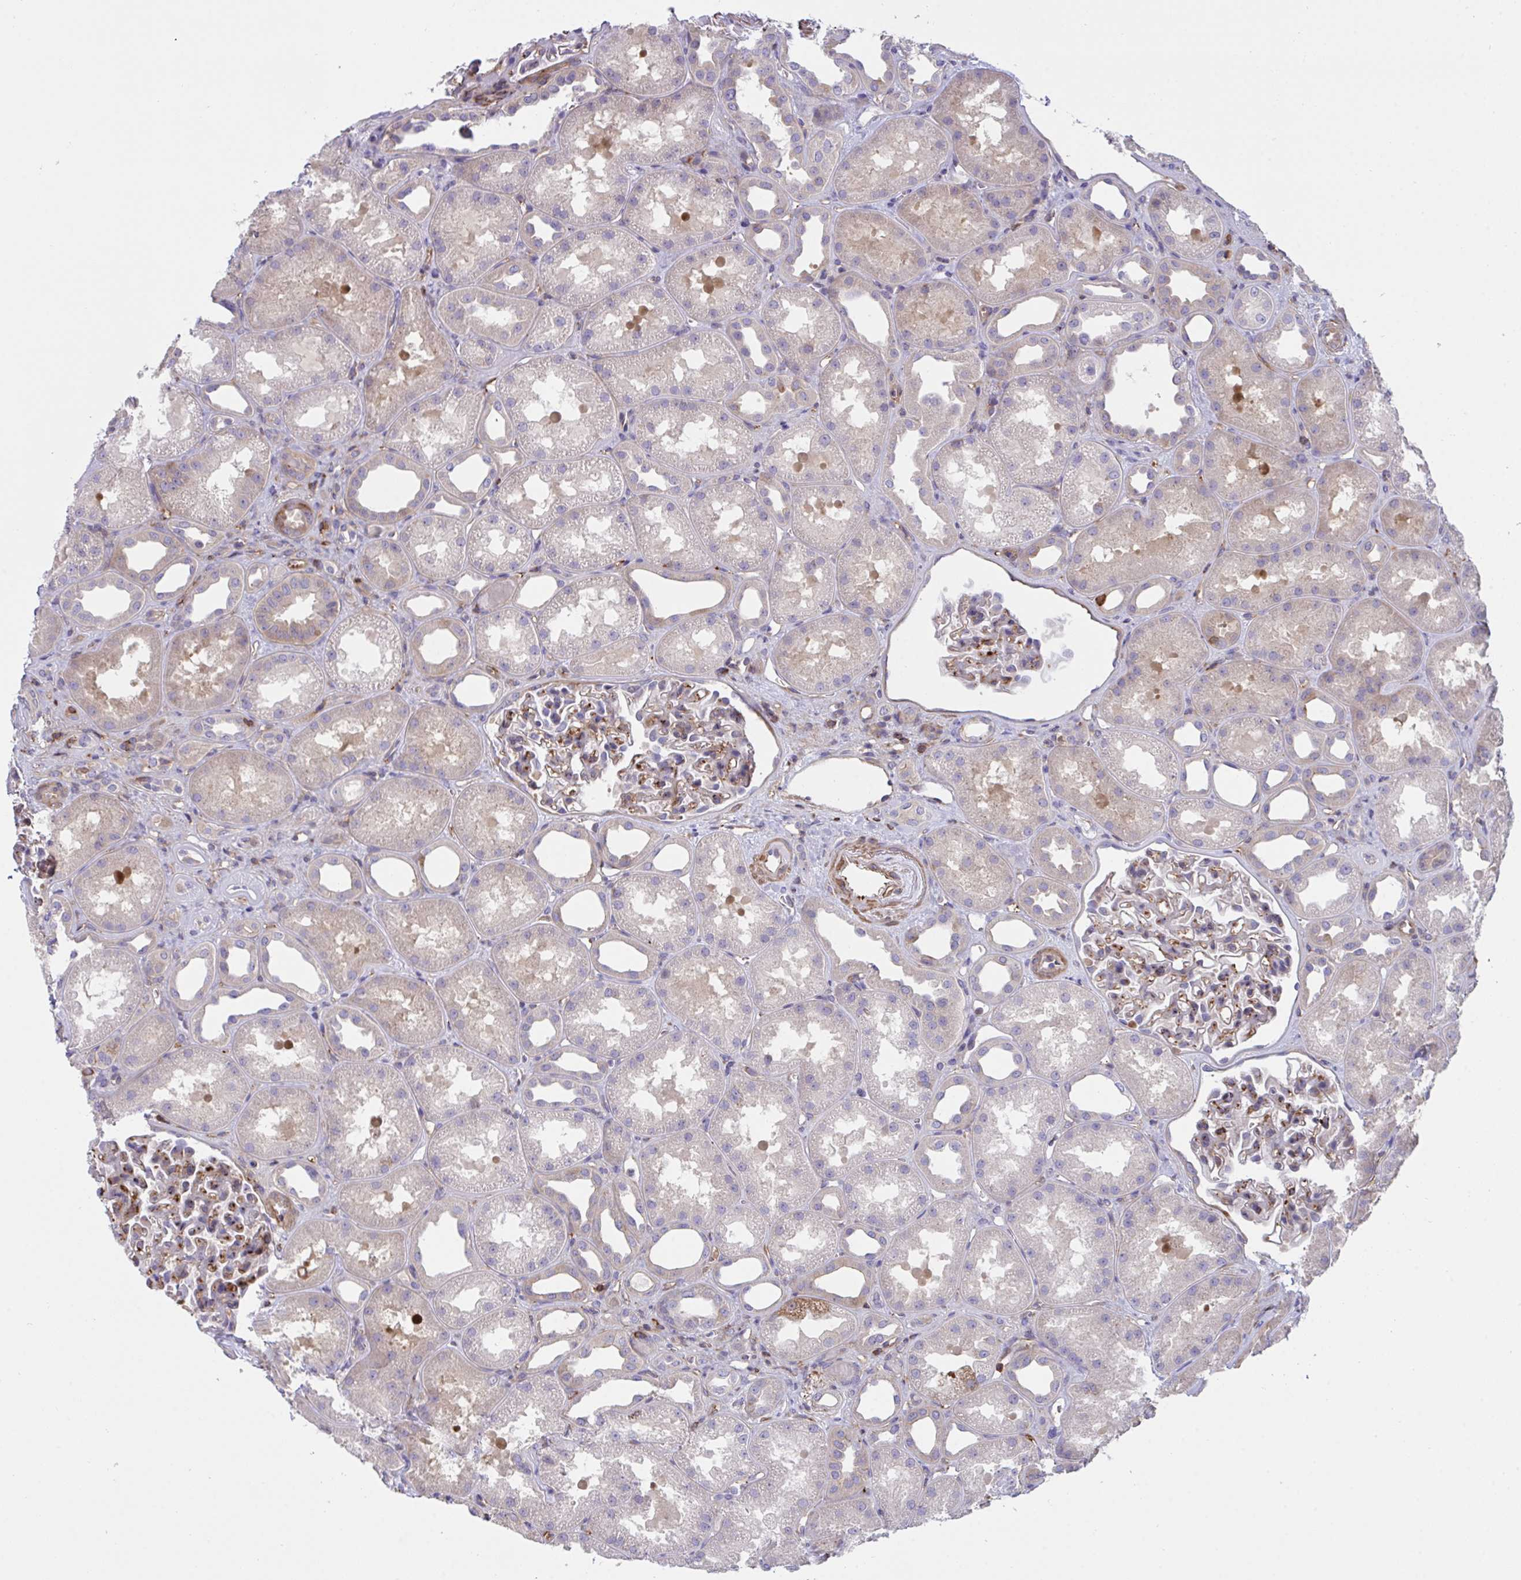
{"staining": {"intensity": "moderate", "quantity": "<25%", "location": "cytoplasmic/membranous"}, "tissue": "kidney", "cell_type": "Cells in glomeruli", "image_type": "normal", "snomed": [{"axis": "morphology", "description": "Normal tissue, NOS"}, {"axis": "topography", "description": "Kidney"}], "caption": "An image of kidney stained for a protein demonstrates moderate cytoplasmic/membranous brown staining in cells in glomeruli.", "gene": "PPIH", "patient": {"sex": "male", "age": 61}}